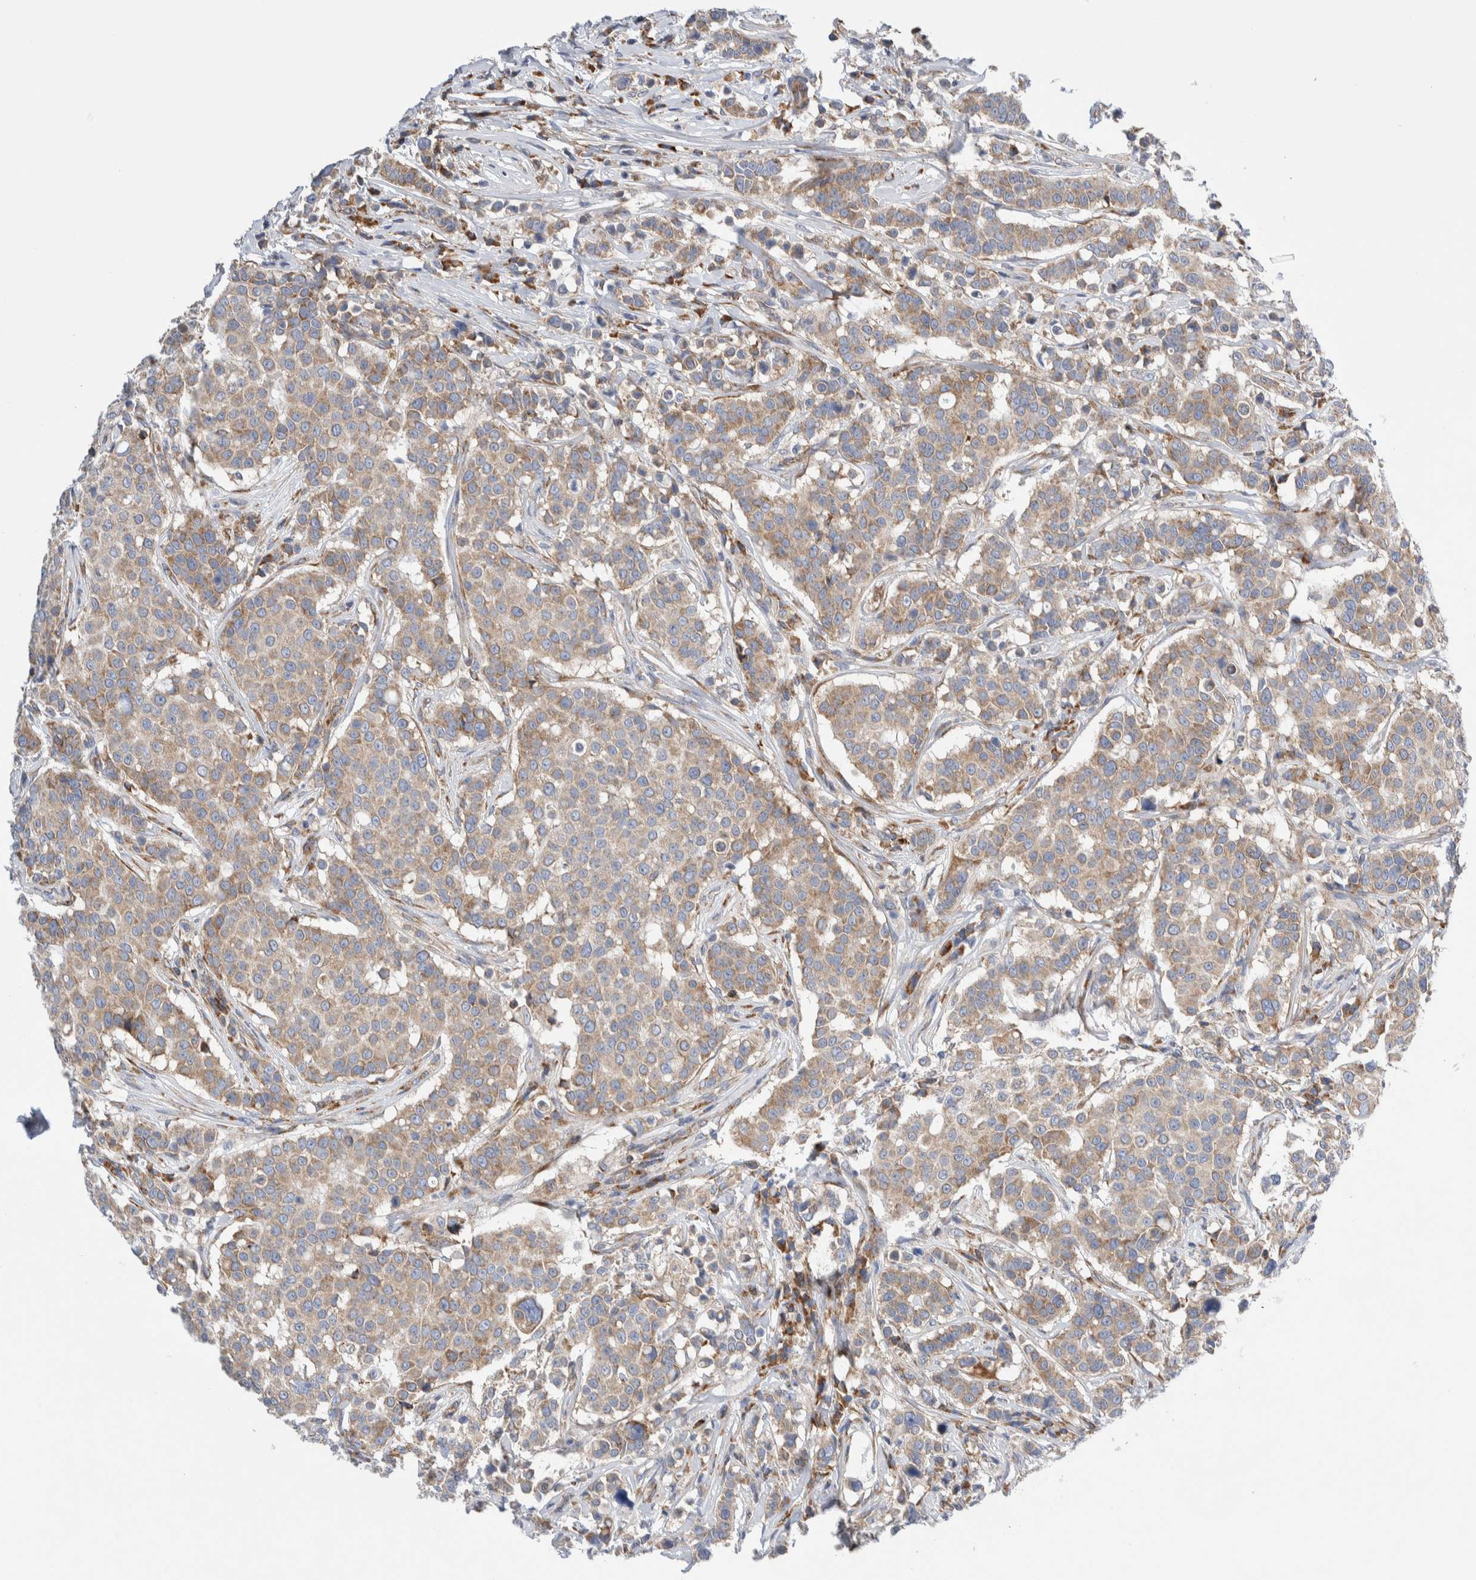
{"staining": {"intensity": "moderate", "quantity": ">75%", "location": "cytoplasmic/membranous"}, "tissue": "breast cancer", "cell_type": "Tumor cells", "image_type": "cancer", "snomed": [{"axis": "morphology", "description": "Duct carcinoma"}, {"axis": "topography", "description": "Breast"}], "caption": "Infiltrating ductal carcinoma (breast) stained for a protein (brown) demonstrates moderate cytoplasmic/membranous positive expression in about >75% of tumor cells.", "gene": "RACK1", "patient": {"sex": "female", "age": 27}}